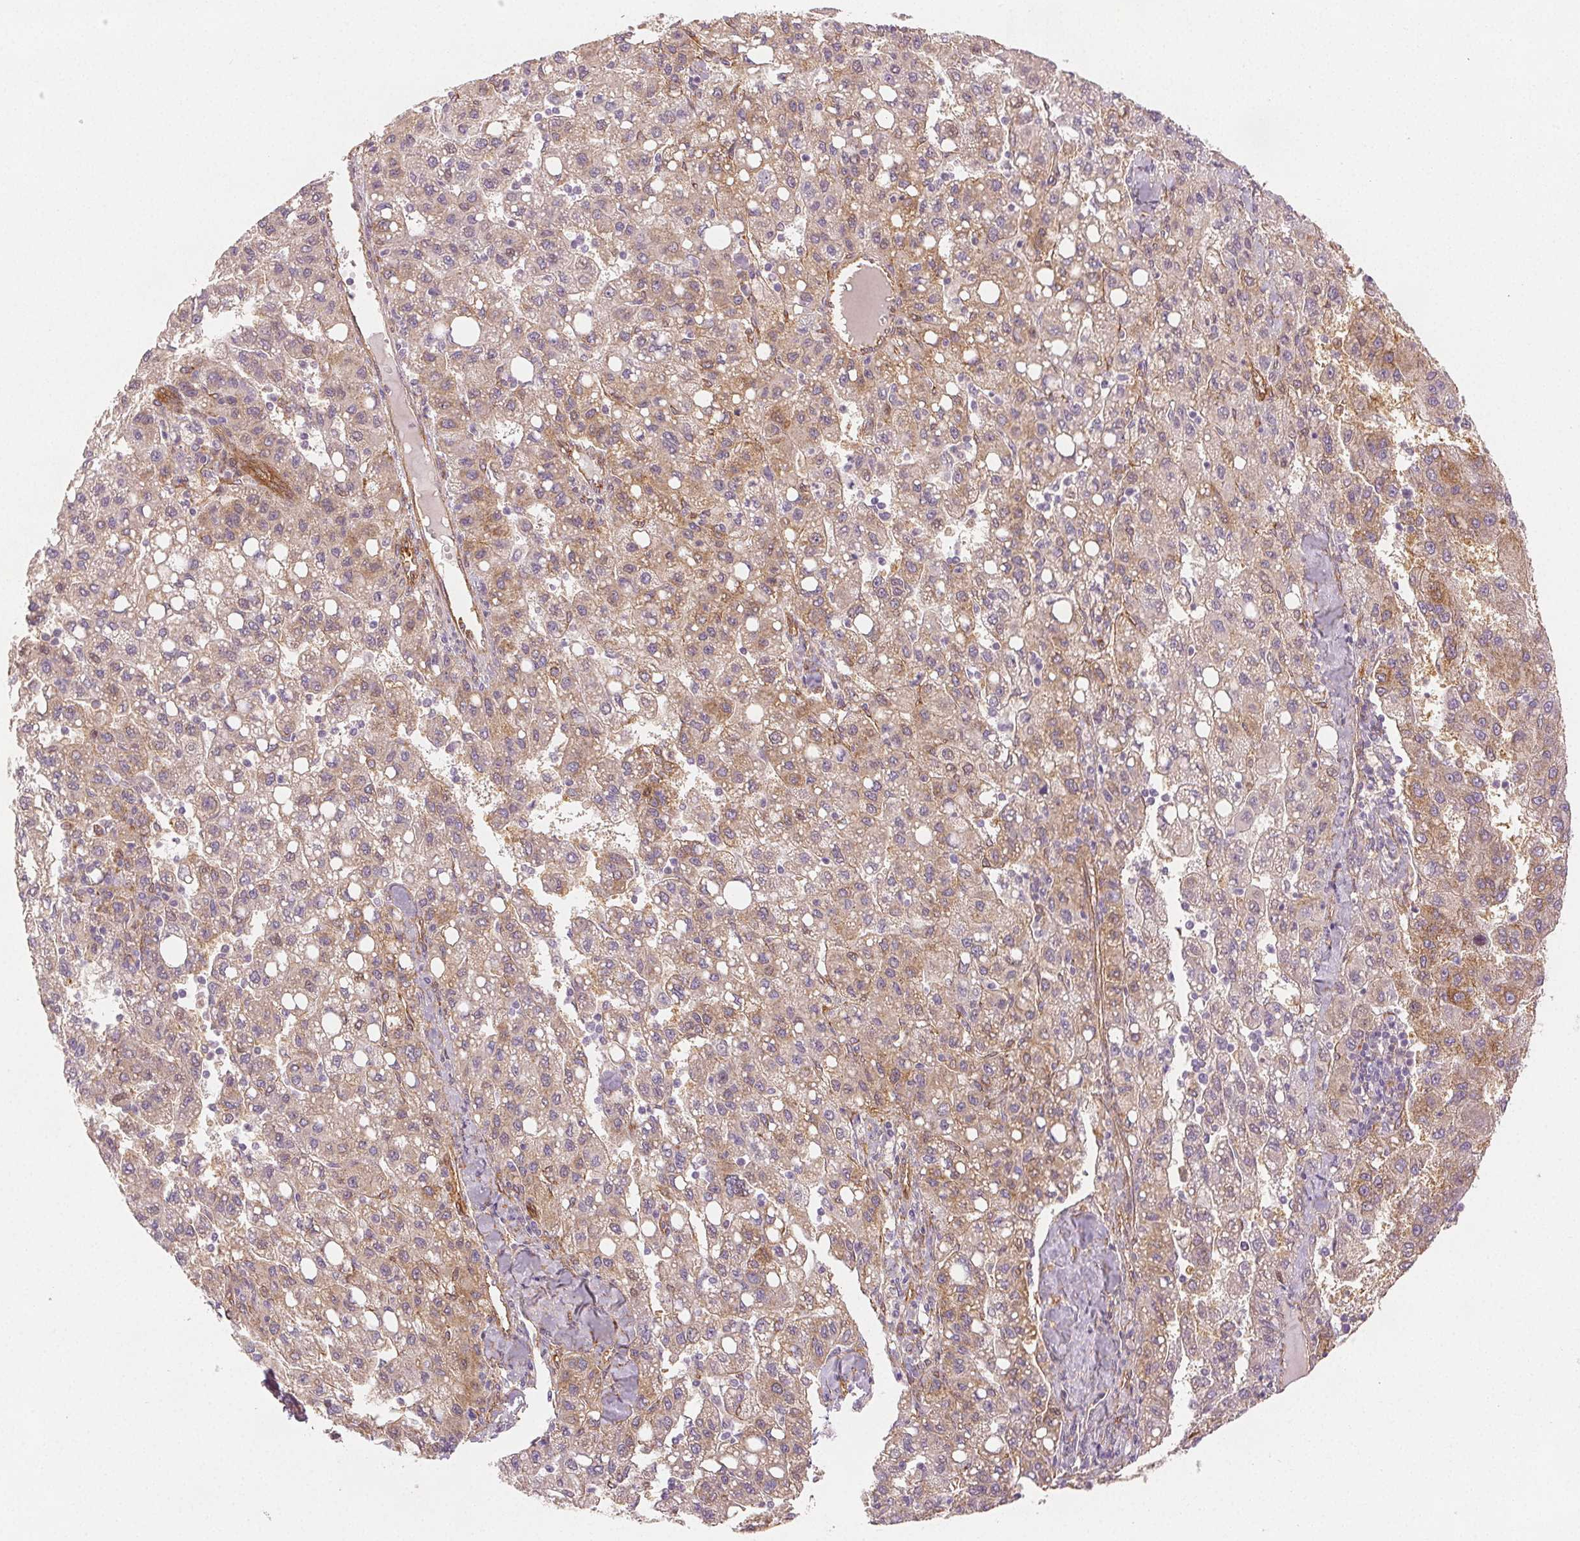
{"staining": {"intensity": "weak", "quantity": "25%-75%", "location": "cytoplasmic/membranous"}, "tissue": "liver cancer", "cell_type": "Tumor cells", "image_type": "cancer", "snomed": [{"axis": "morphology", "description": "Carcinoma, Hepatocellular, NOS"}, {"axis": "topography", "description": "Liver"}], "caption": "This photomicrograph reveals immunohistochemistry (IHC) staining of human hepatocellular carcinoma (liver), with low weak cytoplasmic/membranous positivity in approximately 25%-75% of tumor cells.", "gene": "DIAPH2", "patient": {"sex": "female", "age": 82}}